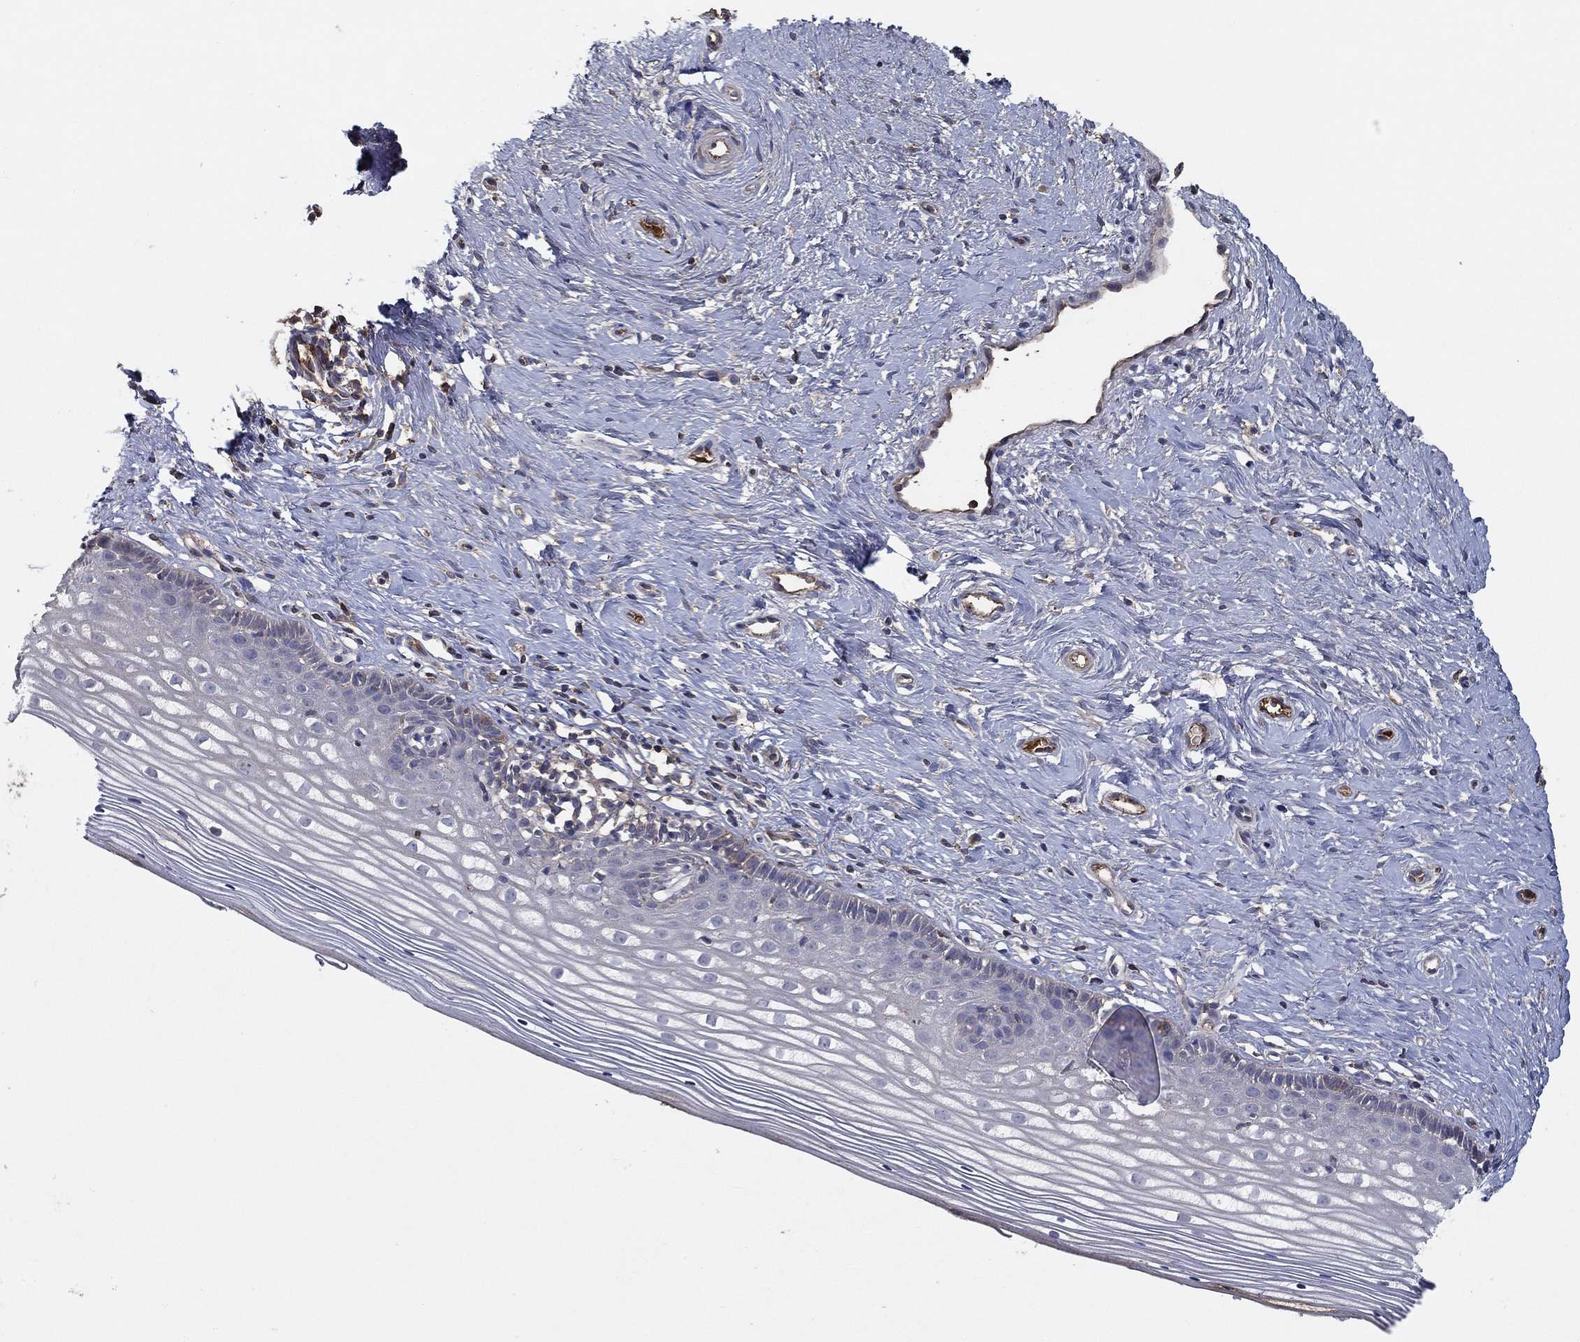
{"staining": {"intensity": "moderate", "quantity": ">75%", "location": "cytoplasmic/membranous"}, "tissue": "cervix", "cell_type": "Glandular cells", "image_type": "normal", "snomed": [{"axis": "morphology", "description": "Normal tissue, NOS"}, {"axis": "topography", "description": "Cervix"}], "caption": "Normal cervix was stained to show a protein in brown. There is medium levels of moderate cytoplasmic/membranous expression in about >75% of glandular cells.", "gene": "IL10", "patient": {"sex": "female", "age": 40}}